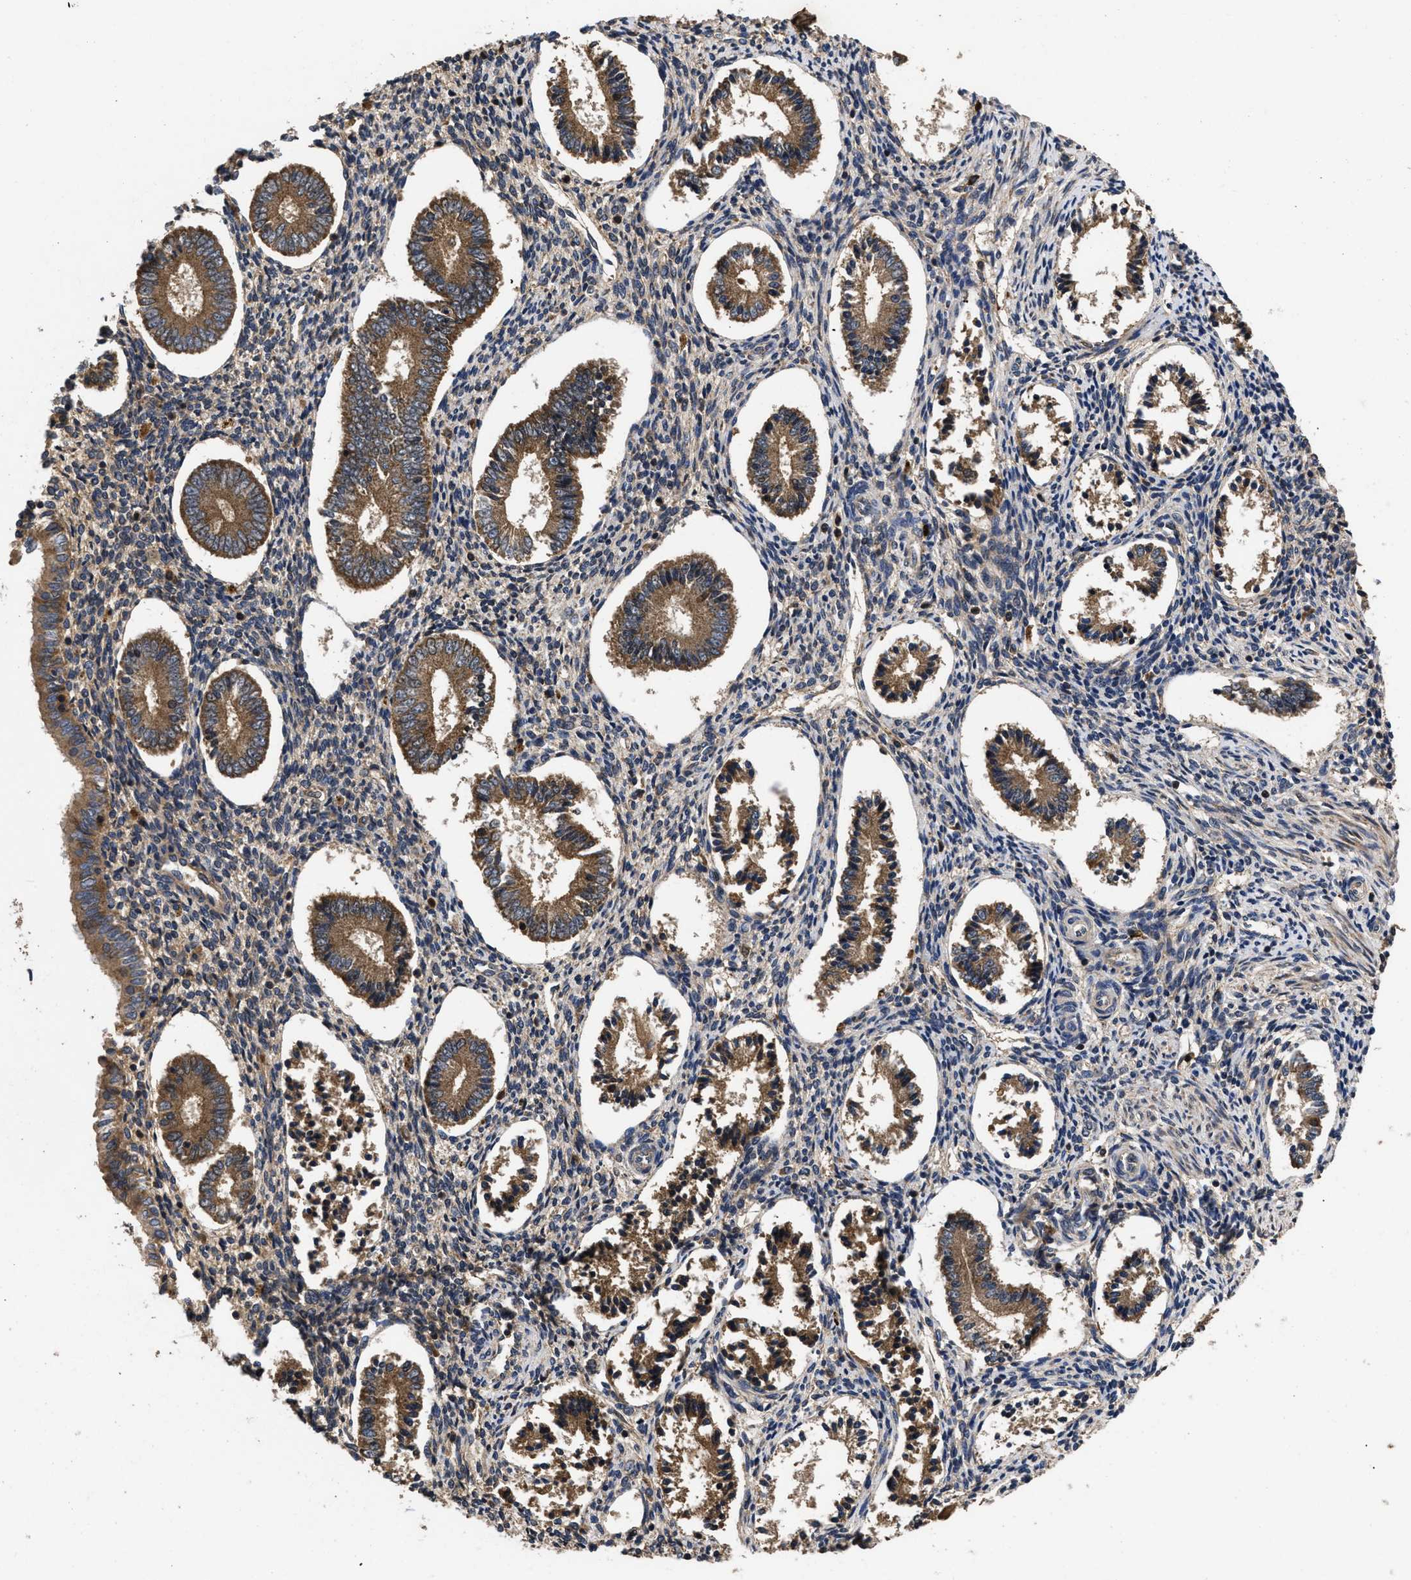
{"staining": {"intensity": "moderate", "quantity": "25%-75%", "location": "cytoplasmic/membranous"}, "tissue": "endometrium", "cell_type": "Cells in endometrial stroma", "image_type": "normal", "snomed": [{"axis": "morphology", "description": "Normal tissue, NOS"}, {"axis": "topography", "description": "Endometrium"}], "caption": "Immunohistochemical staining of normal endometrium exhibits medium levels of moderate cytoplasmic/membranous expression in approximately 25%-75% of cells in endometrial stroma.", "gene": "LRRC3", "patient": {"sex": "female", "age": 42}}